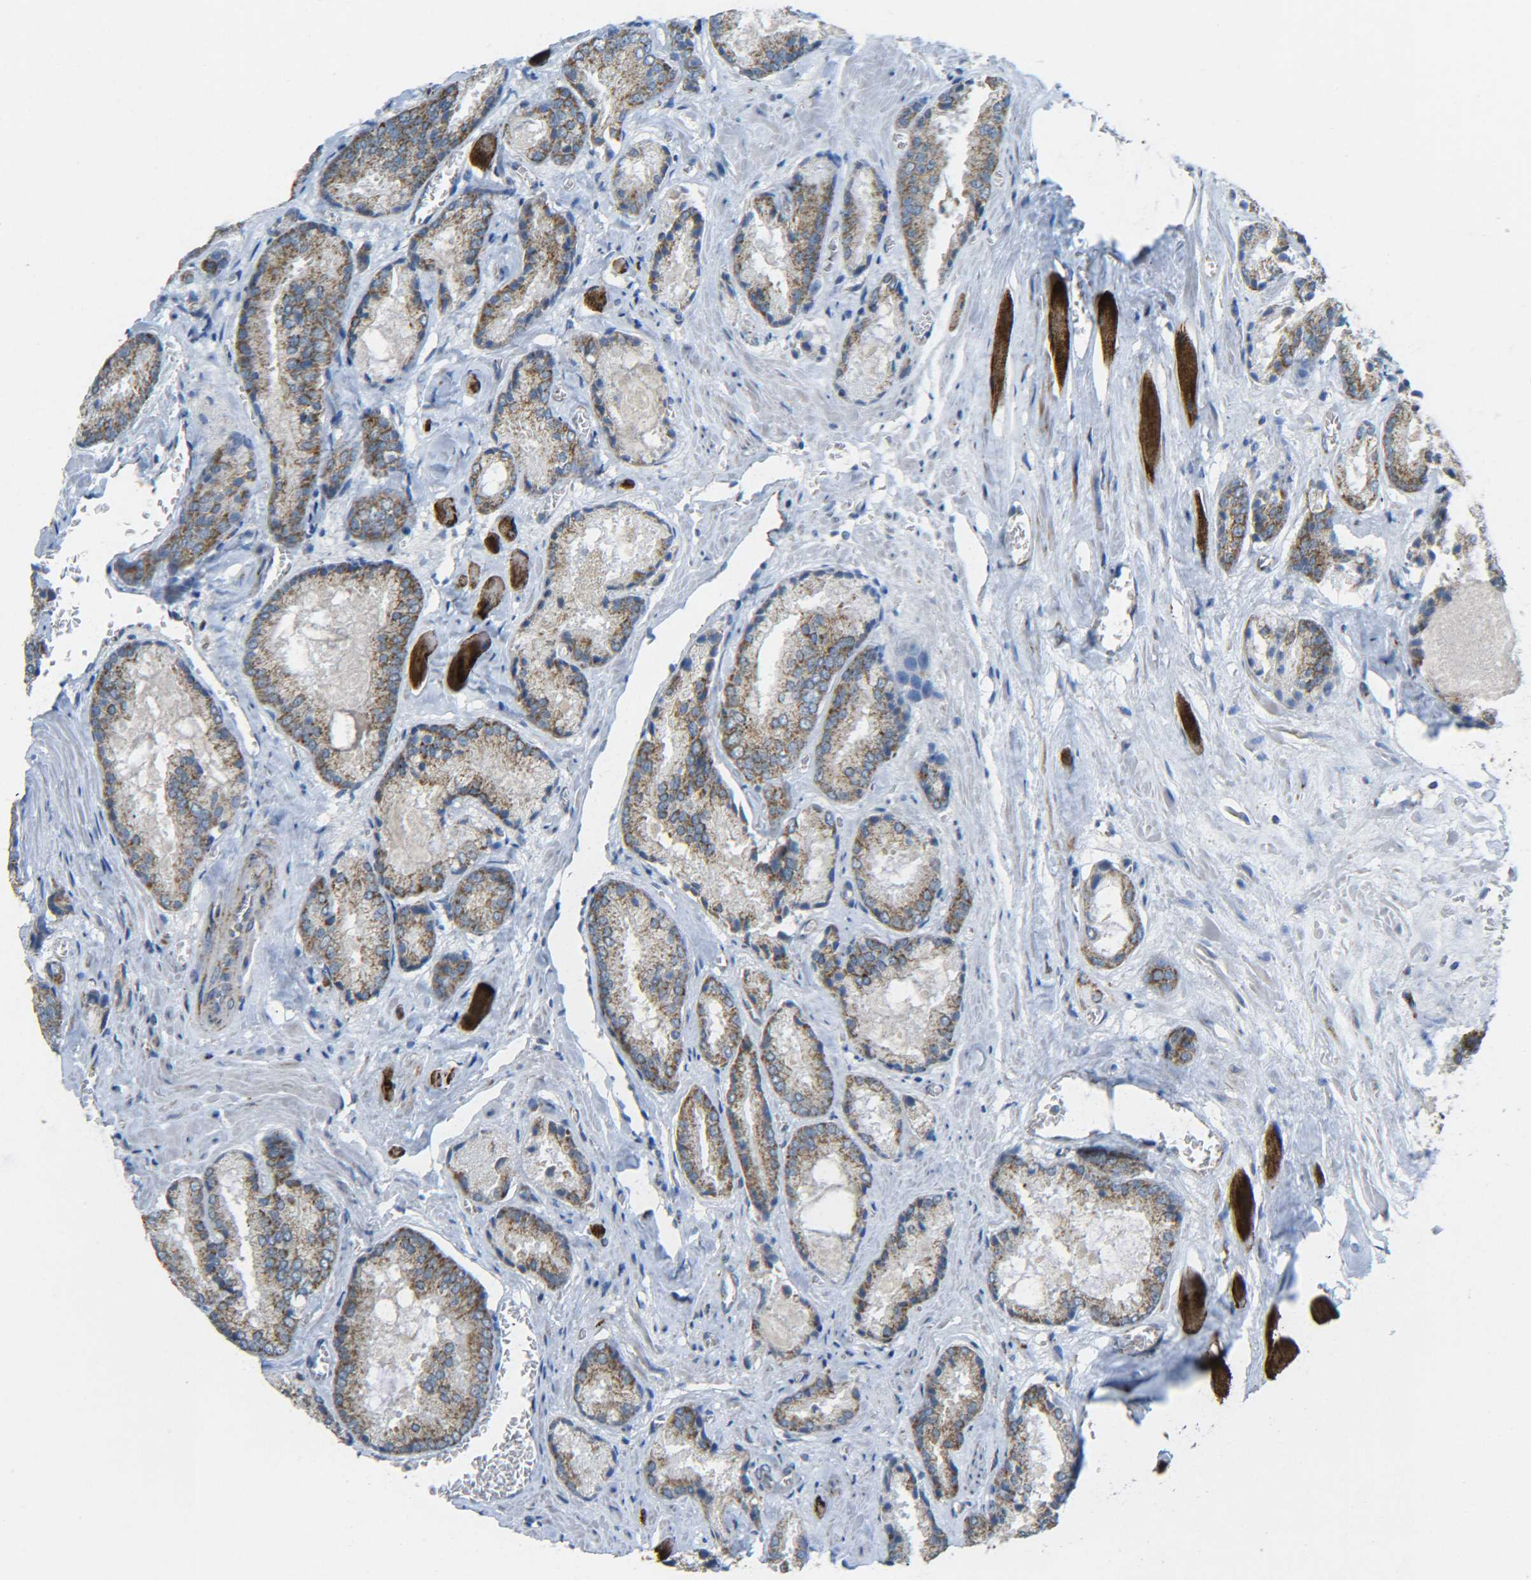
{"staining": {"intensity": "moderate", "quantity": ">75%", "location": "cytoplasmic/membranous"}, "tissue": "prostate cancer", "cell_type": "Tumor cells", "image_type": "cancer", "snomed": [{"axis": "morphology", "description": "Adenocarcinoma, Low grade"}, {"axis": "topography", "description": "Prostate"}], "caption": "Immunohistochemical staining of prostate cancer shows medium levels of moderate cytoplasmic/membranous protein staining in approximately >75% of tumor cells.", "gene": "CYB5R1", "patient": {"sex": "male", "age": 64}}